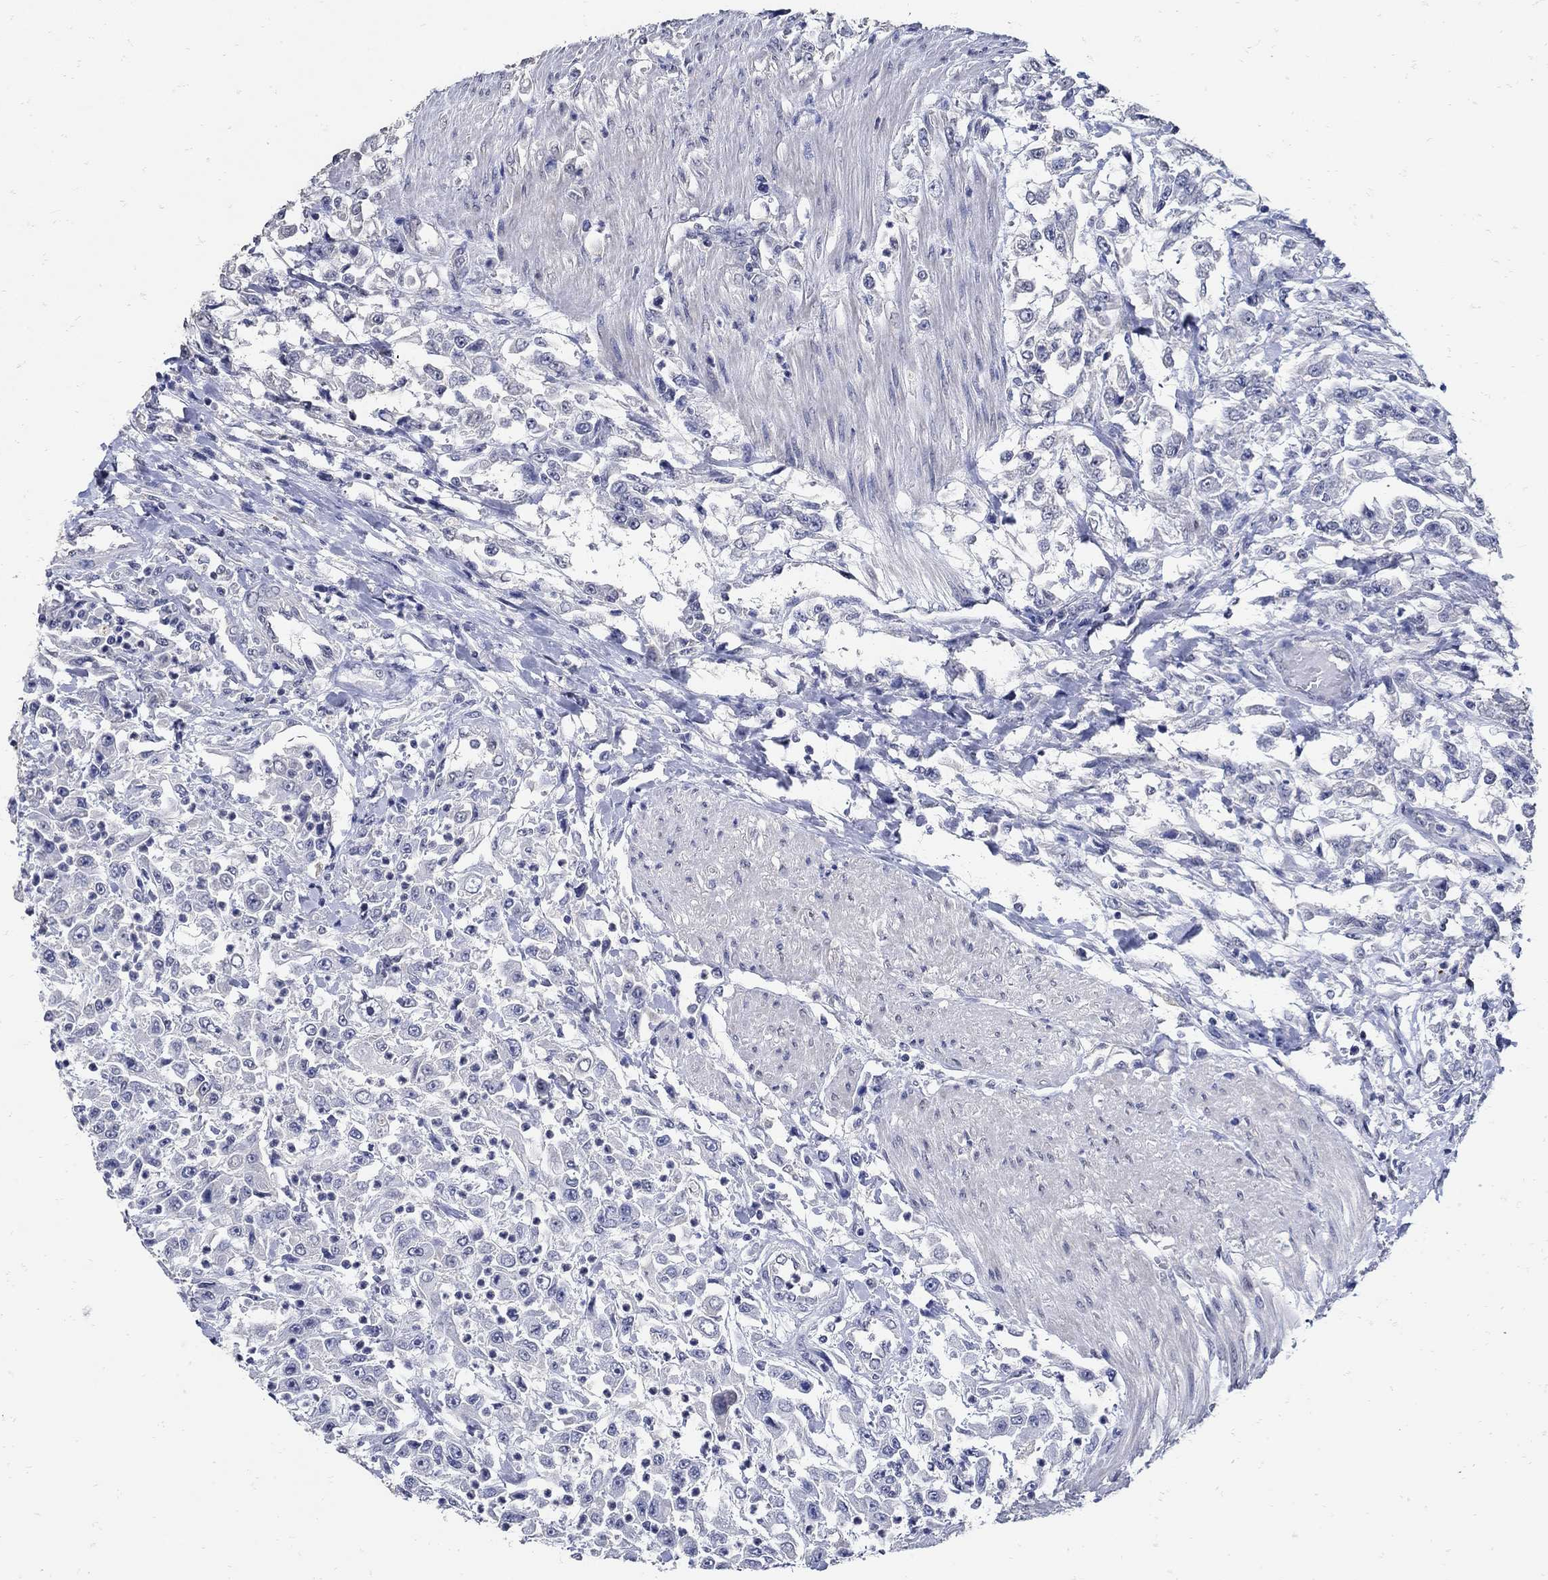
{"staining": {"intensity": "negative", "quantity": "none", "location": "none"}, "tissue": "urothelial cancer", "cell_type": "Tumor cells", "image_type": "cancer", "snomed": [{"axis": "morphology", "description": "Urothelial carcinoma, High grade"}, {"axis": "topography", "description": "Urinary bladder"}], "caption": "There is no significant expression in tumor cells of urothelial carcinoma (high-grade). The staining was performed using DAB (3,3'-diaminobenzidine) to visualize the protein expression in brown, while the nuclei were stained in blue with hematoxylin (Magnification: 20x).", "gene": "KCNN3", "patient": {"sex": "male", "age": 46}}